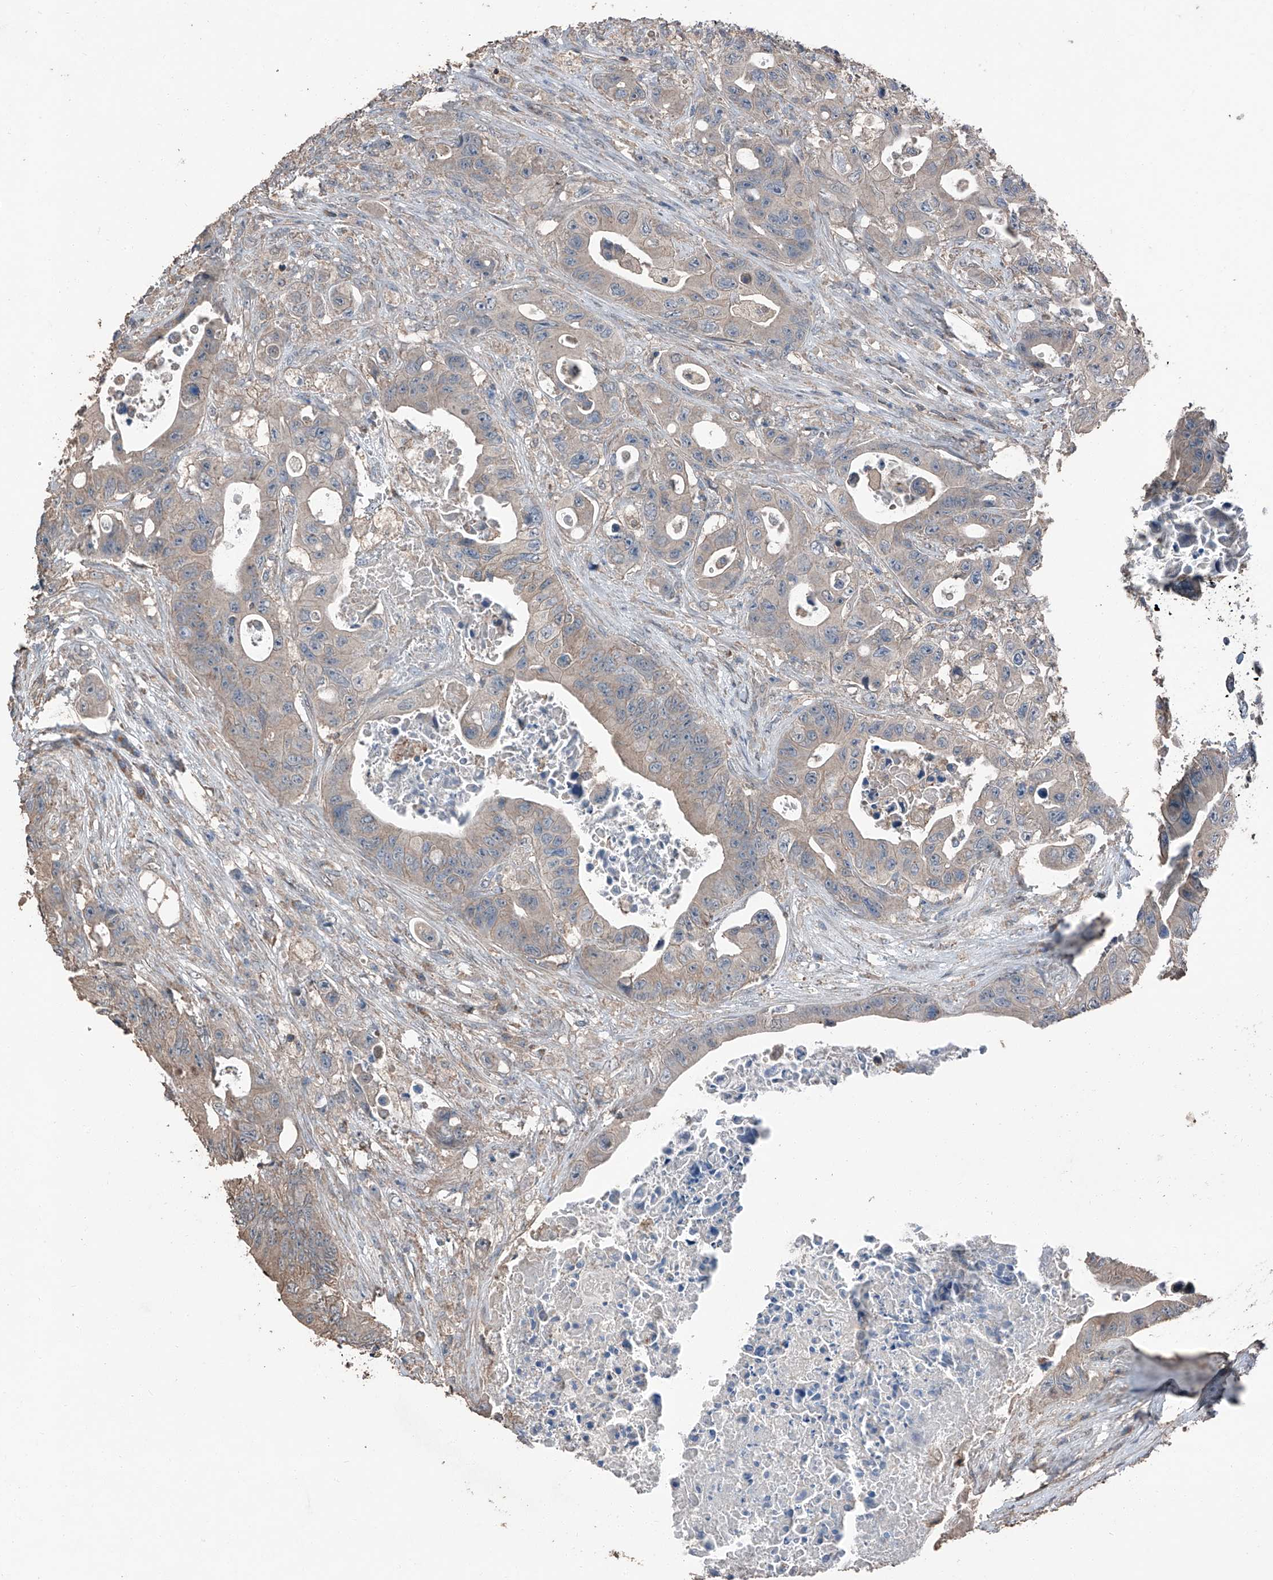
{"staining": {"intensity": "weak", "quantity": "<25%", "location": "cytoplasmic/membranous"}, "tissue": "colorectal cancer", "cell_type": "Tumor cells", "image_type": "cancer", "snomed": [{"axis": "morphology", "description": "Adenocarcinoma, NOS"}, {"axis": "topography", "description": "Colon"}], "caption": "Colorectal cancer was stained to show a protein in brown. There is no significant expression in tumor cells.", "gene": "MAMLD1", "patient": {"sex": "female", "age": 46}}